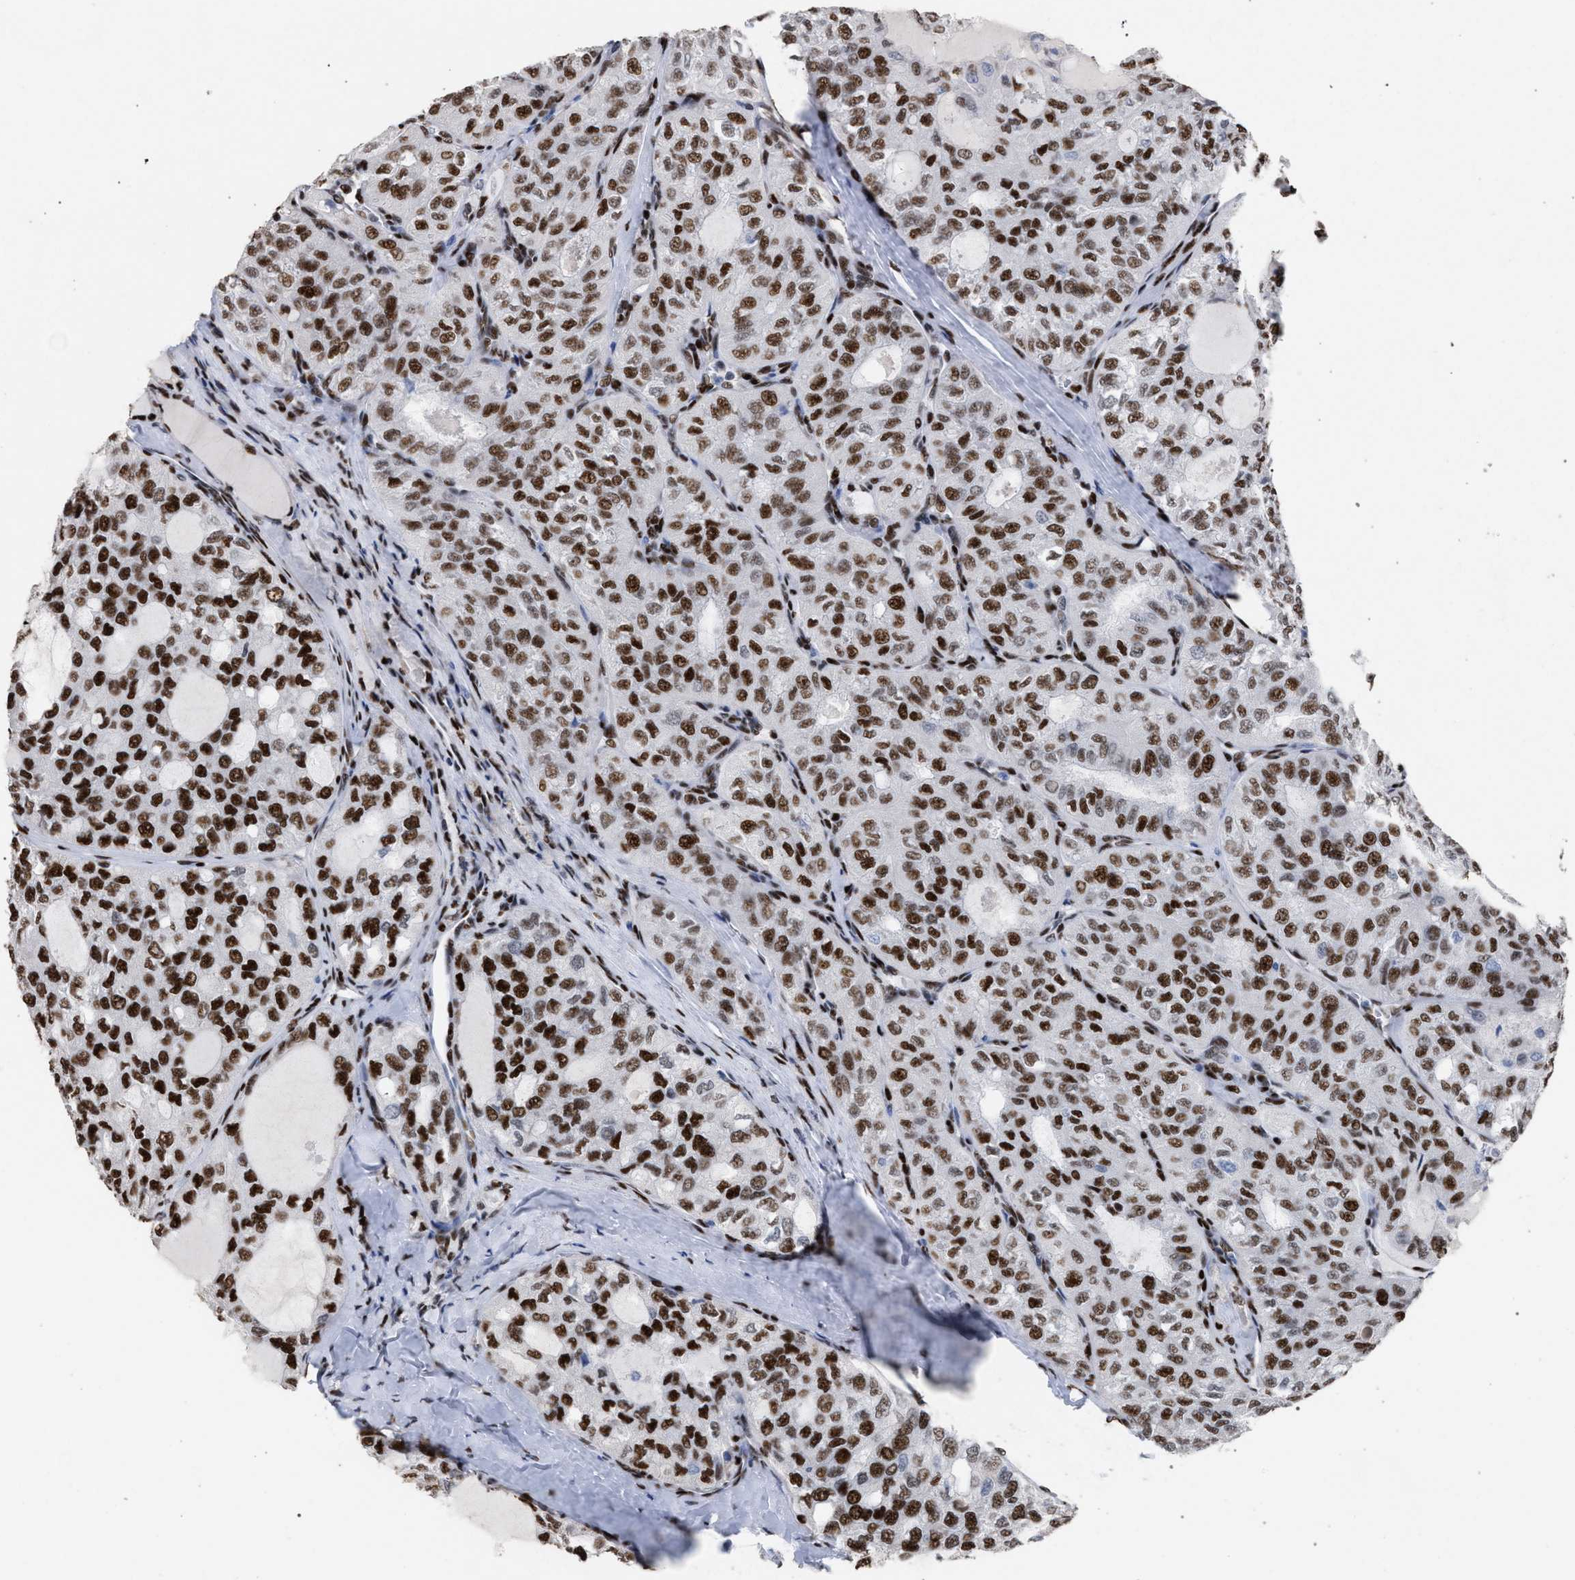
{"staining": {"intensity": "strong", "quantity": ">75%", "location": "nuclear"}, "tissue": "thyroid cancer", "cell_type": "Tumor cells", "image_type": "cancer", "snomed": [{"axis": "morphology", "description": "Follicular adenoma carcinoma, NOS"}, {"axis": "topography", "description": "Thyroid gland"}], "caption": "This micrograph displays thyroid cancer stained with IHC to label a protein in brown. The nuclear of tumor cells show strong positivity for the protein. Nuclei are counter-stained blue.", "gene": "TP53BP1", "patient": {"sex": "male", "age": 75}}